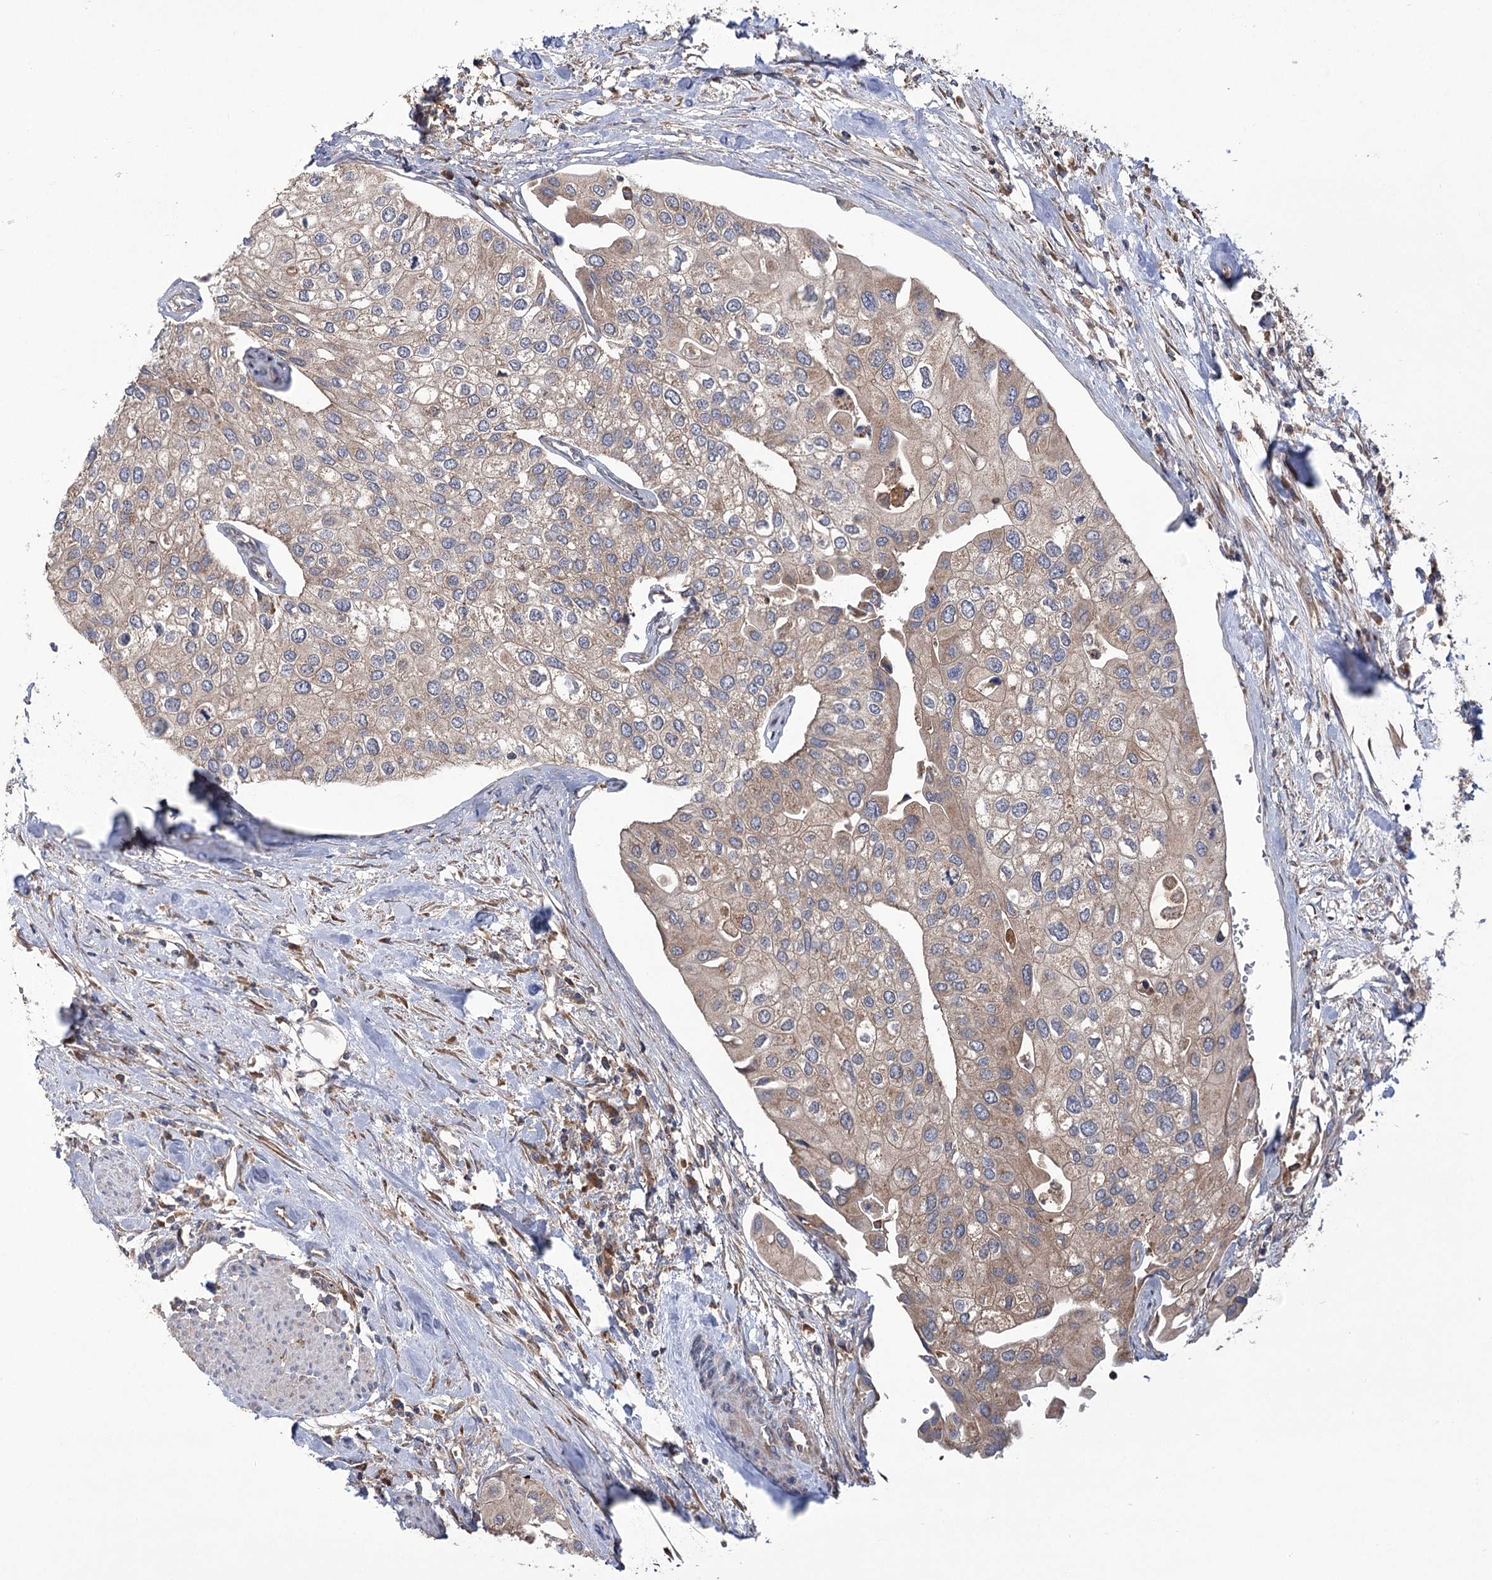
{"staining": {"intensity": "weak", "quantity": ">75%", "location": "cytoplasmic/membranous"}, "tissue": "urothelial cancer", "cell_type": "Tumor cells", "image_type": "cancer", "snomed": [{"axis": "morphology", "description": "Urothelial carcinoma, High grade"}, {"axis": "topography", "description": "Urinary bladder"}], "caption": "Human urothelial carcinoma (high-grade) stained for a protein (brown) demonstrates weak cytoplasmic/membranous positive positivity in approximately >75% of tumor cells.", "gene": "VPS37B", "patient": {"sex": "male", "age": 64}}